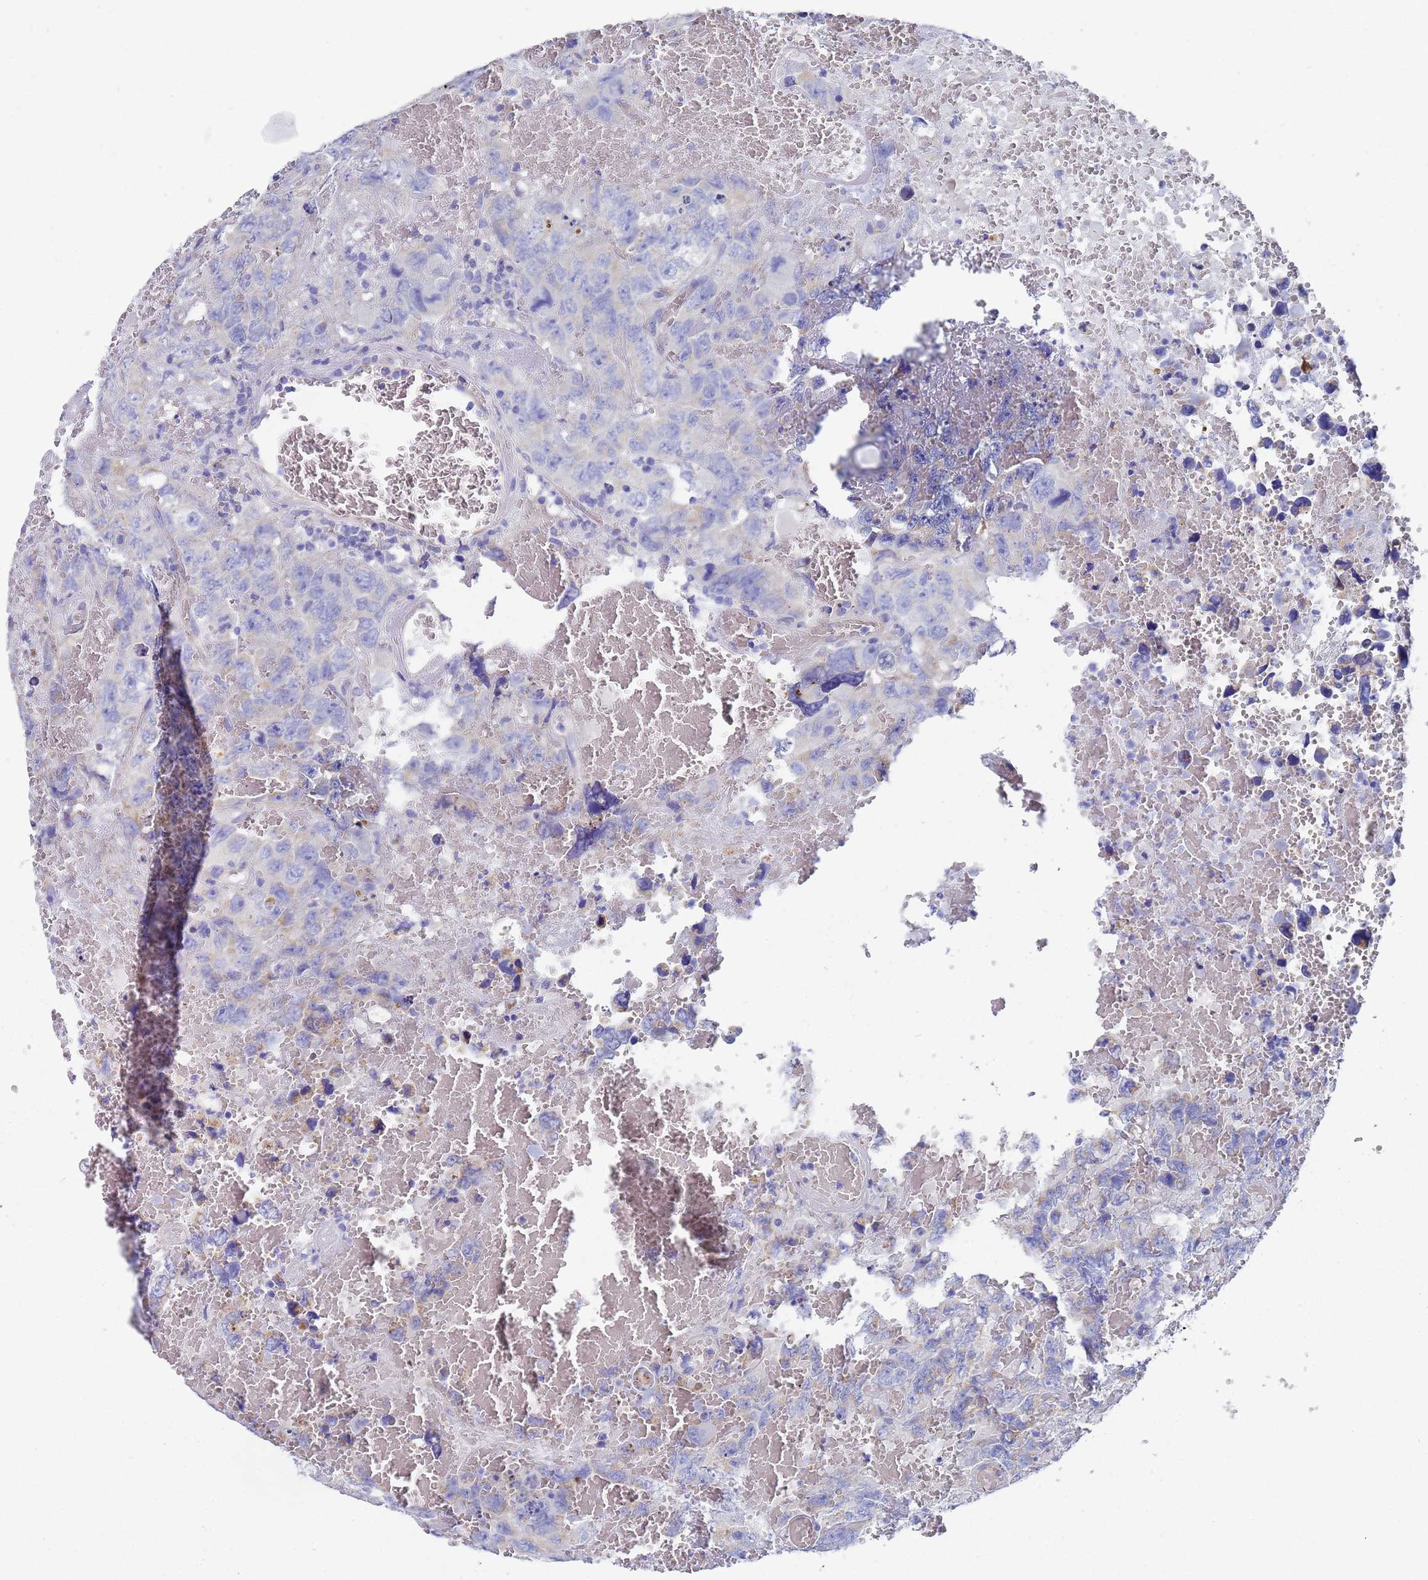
{"staining": {"intensity": "negative", "quantity": "none", "location": "none"}, "tissue": "testis cancer", "cell_type": "Tumor cells", "image_type": "cancer", "snomed": [{"axis": "morphology", "description": "Carcinoma, Embryonal, NOS"}, {"axis": "topography", "description": "Testis"}], "caption": "Human testis embryonal carcinoma stained for a protein using IHC reveals no expression in tumor cells.", "gene": "TM4SF4", "patient": {"sex": "male", "age": 45}}